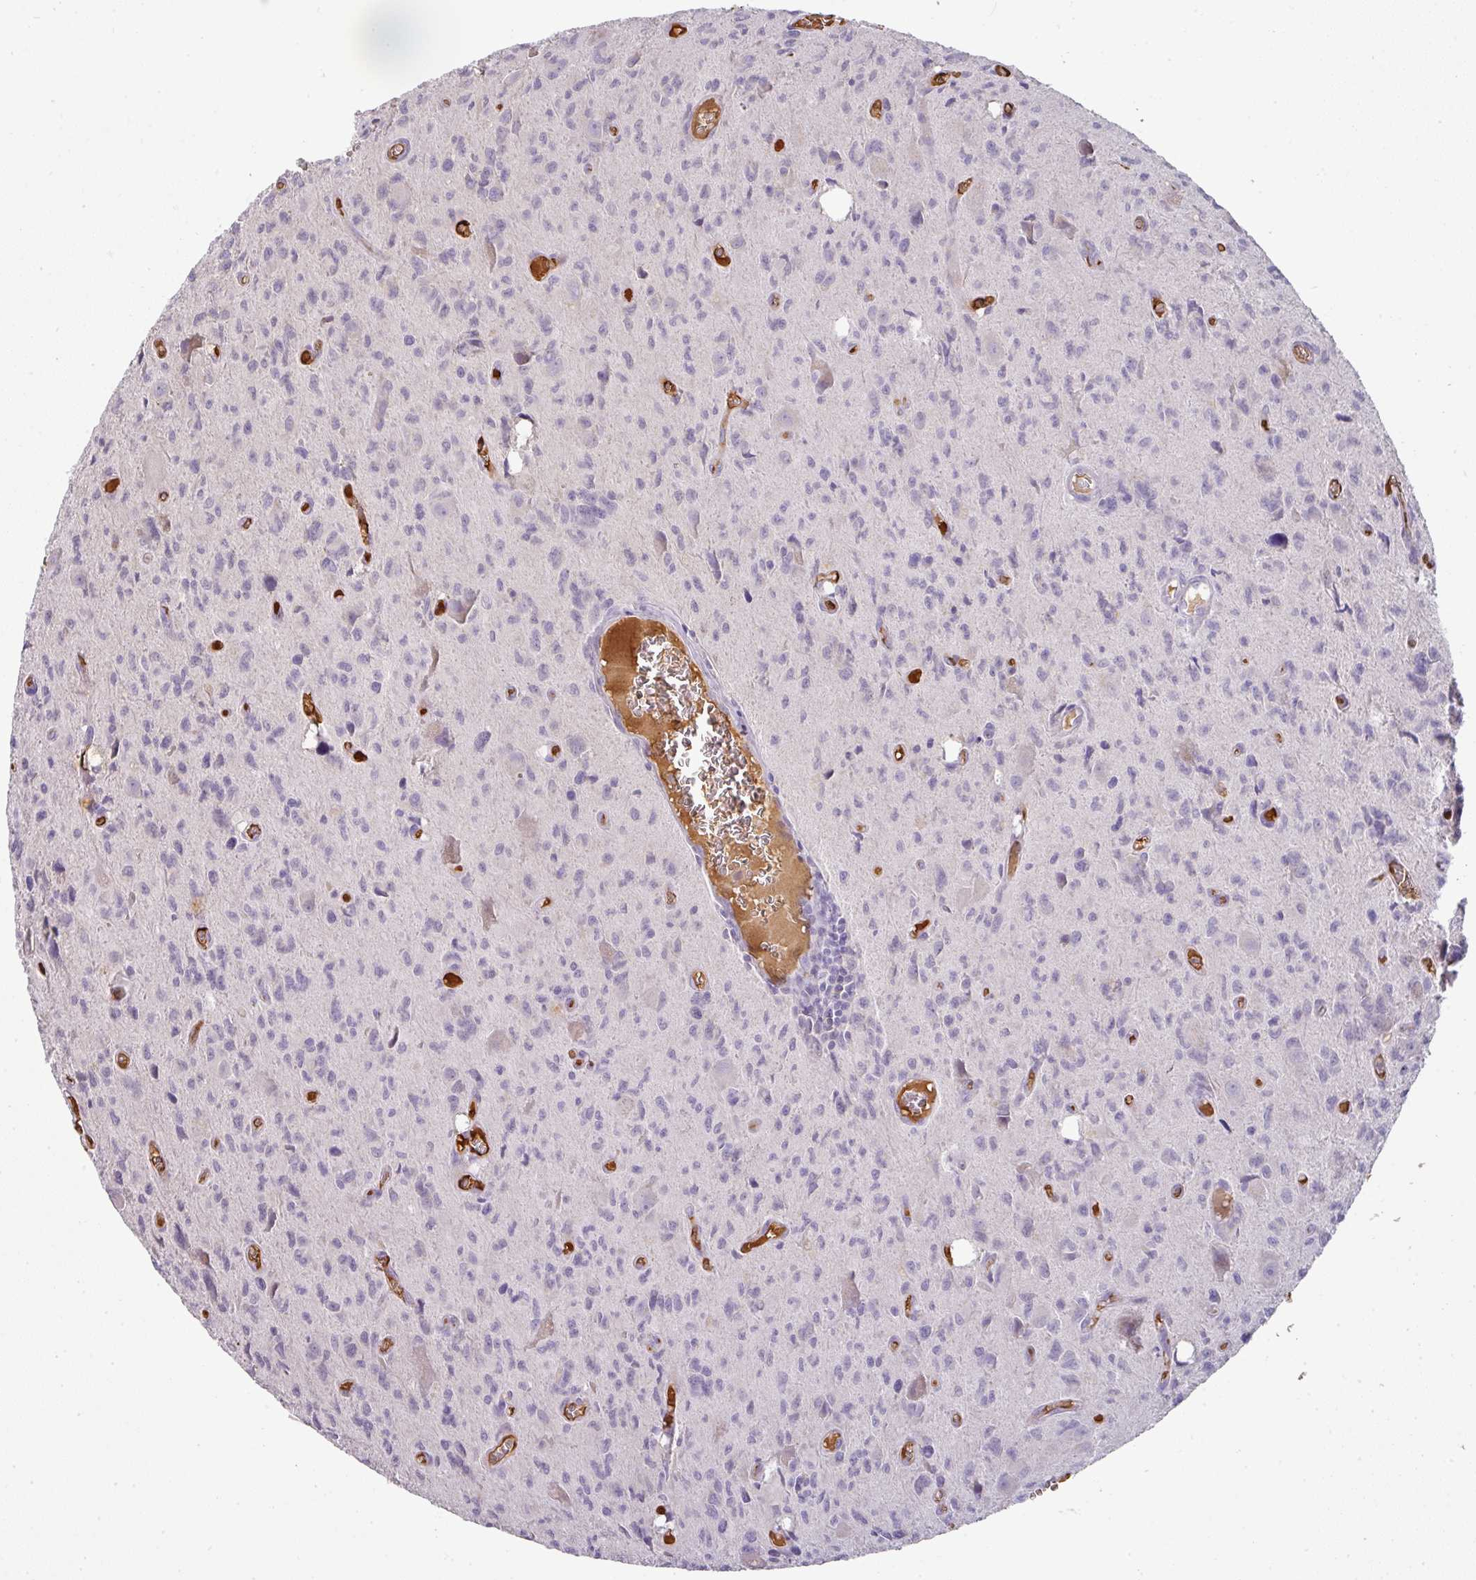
{"staining": {"intensity": "negative", "quantity": "none", "location": "none"}, "tissue": "glioma", "cell_type": "Tumor cells", "image_type": "cancer", "snomed": [{"axis": "morphology", "description": "Glioma, malignant, High grade"}, {"axis": "topography", "description": "Brain"}], "caption": "The micrograph reveals no significant staining in tumor cells of glioma. (DAB IHC with hematoxylin counter stain).", "gene": "CCZ1", "patient": {"sex": "male", "age": 76}}